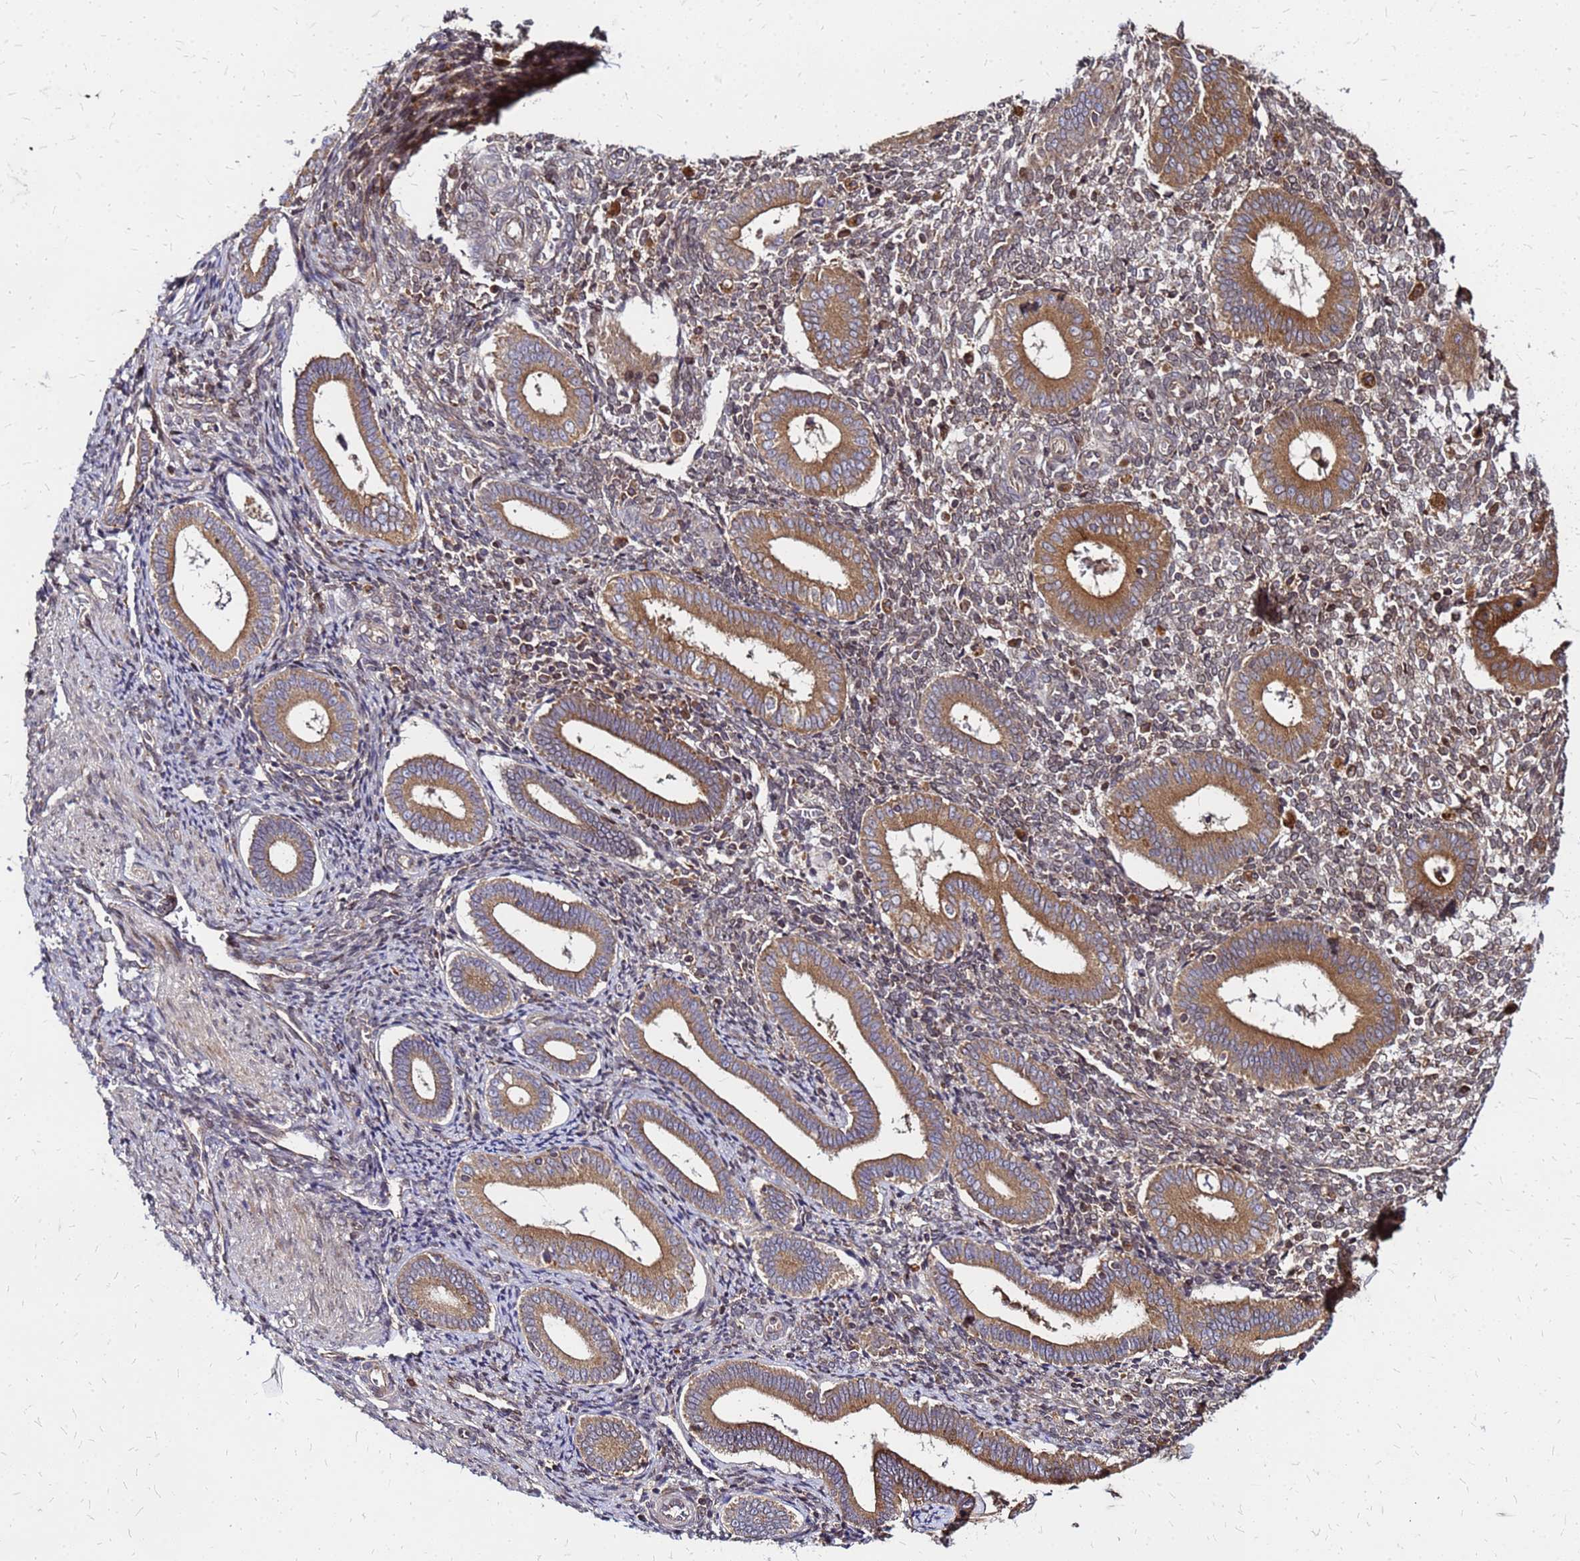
{"staining": {"intensity": "weak", "quantity": "25%-75%", "location": "cytoplasmic/membranous"}, "tissue": "endometrium", "cell_type": "Cells in endometrial stroma", "image_type": "normal", "snomed": [{"axis": "morphology", "description": "Normal tissue, NOS"}, {"axis": "topography", "description": "Endometrium"}], "caption": "Weak cytoplasmic/membranous staining is appreciated in approximately 25%-75% of cells in endometrial stroma in normal endometrium. (Stains: DAB (3,3'-diaminobenzidine) in brown, nuclei in blue, Microscopy: brightfield microscopy at high magnification).", "gene": "CYBC1", "patient": {"sex": "female", "age": 44}}